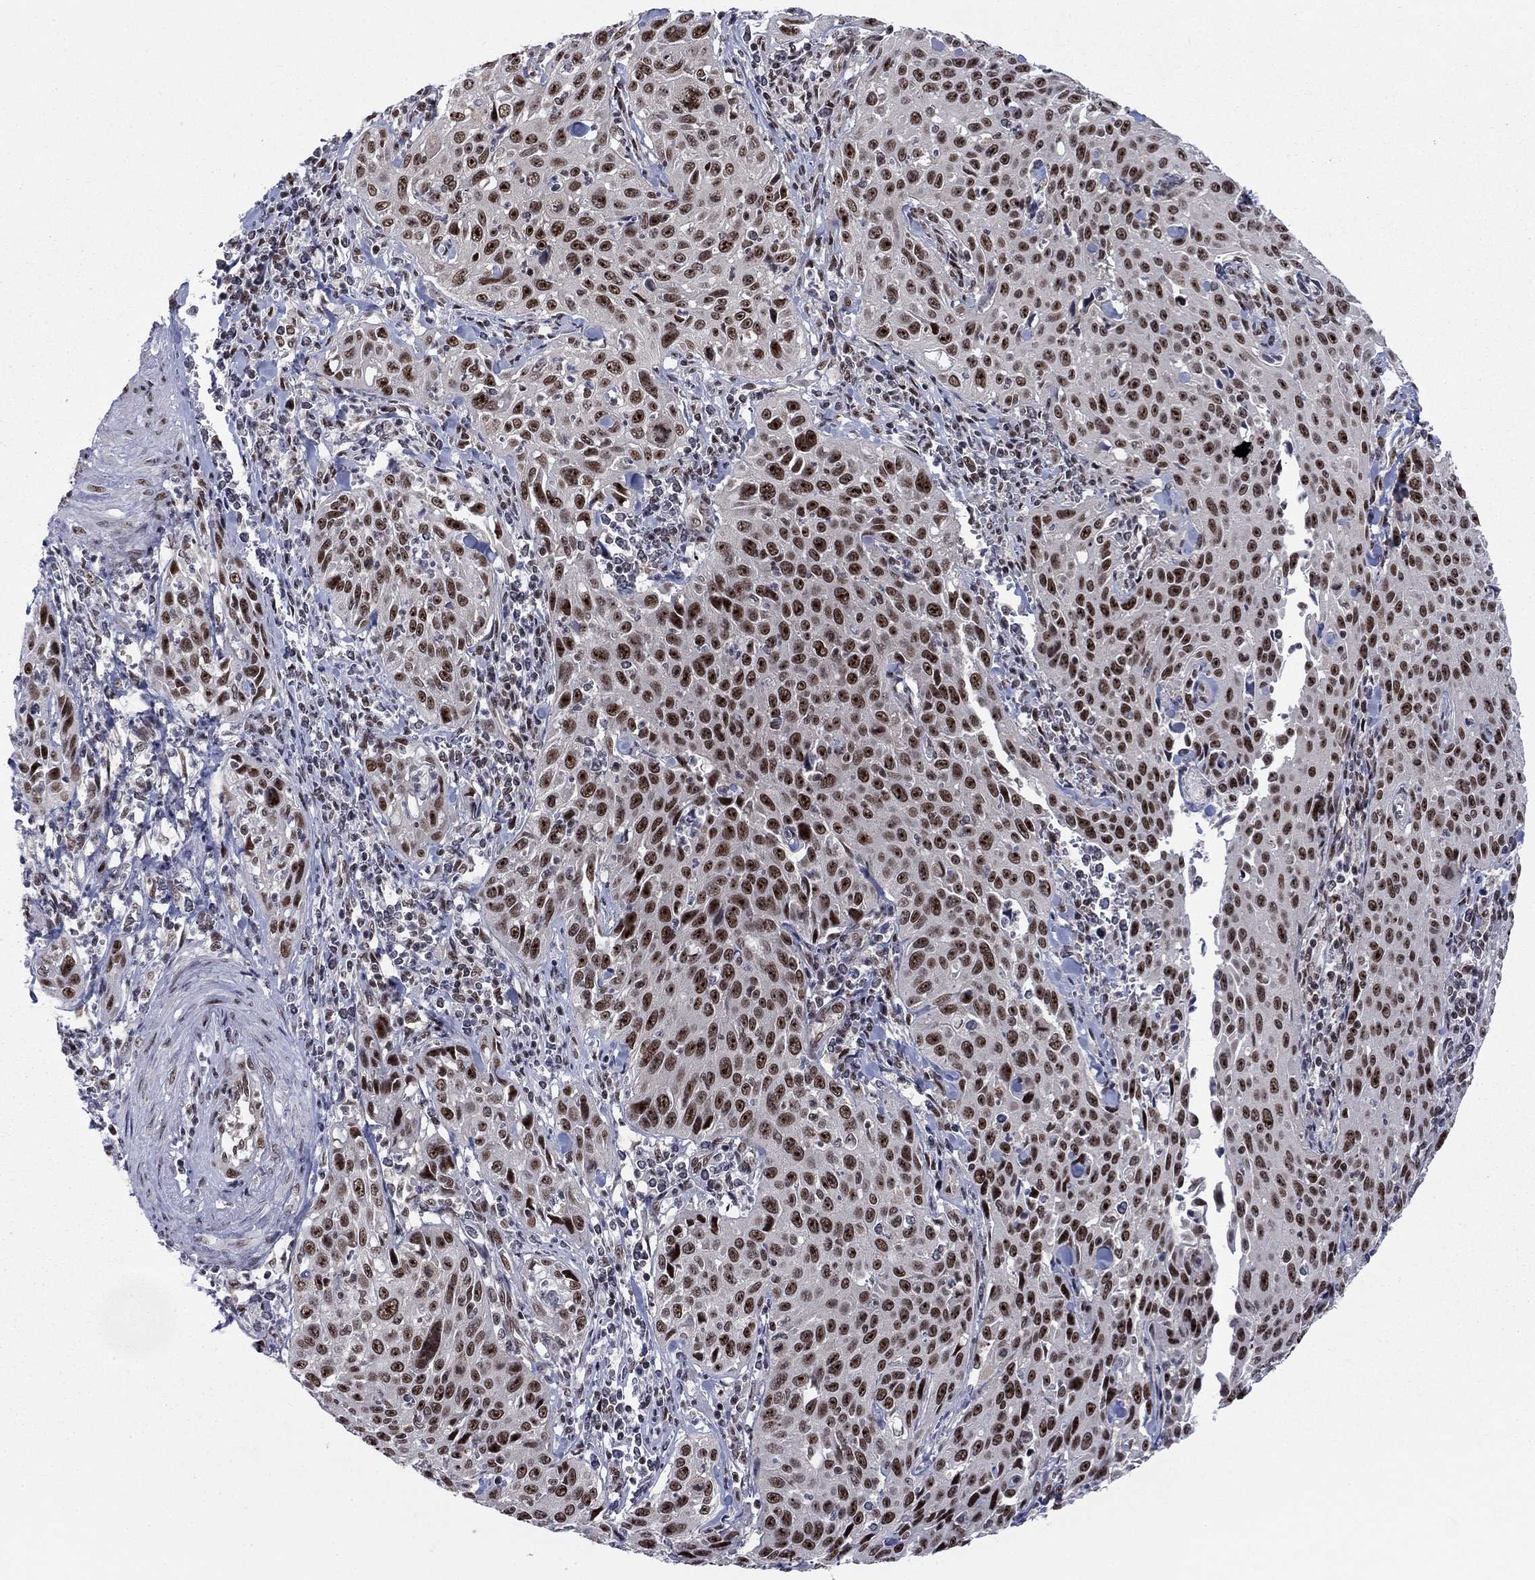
{"staining": {"intensity": "strong", "quantity": ">75%", "location": "nuclear"}, "tissue": "cervical cancer", "cell_type": "Tumor cells", "image_type": "cancer", "snomed": [{"axis": "morphology", "description": "Squamous cell carcinoma, NOS"}, {"axis": "topography", "description": "Cervix"}], "caption": "A brown stain labels strong nuclear staining of a protein in cervical squamous cell carcinoma tumor cells. Nuclei are stained in blue.", "gene": "FYTTD1", "patient": {"sex": "female", "age": 26}}